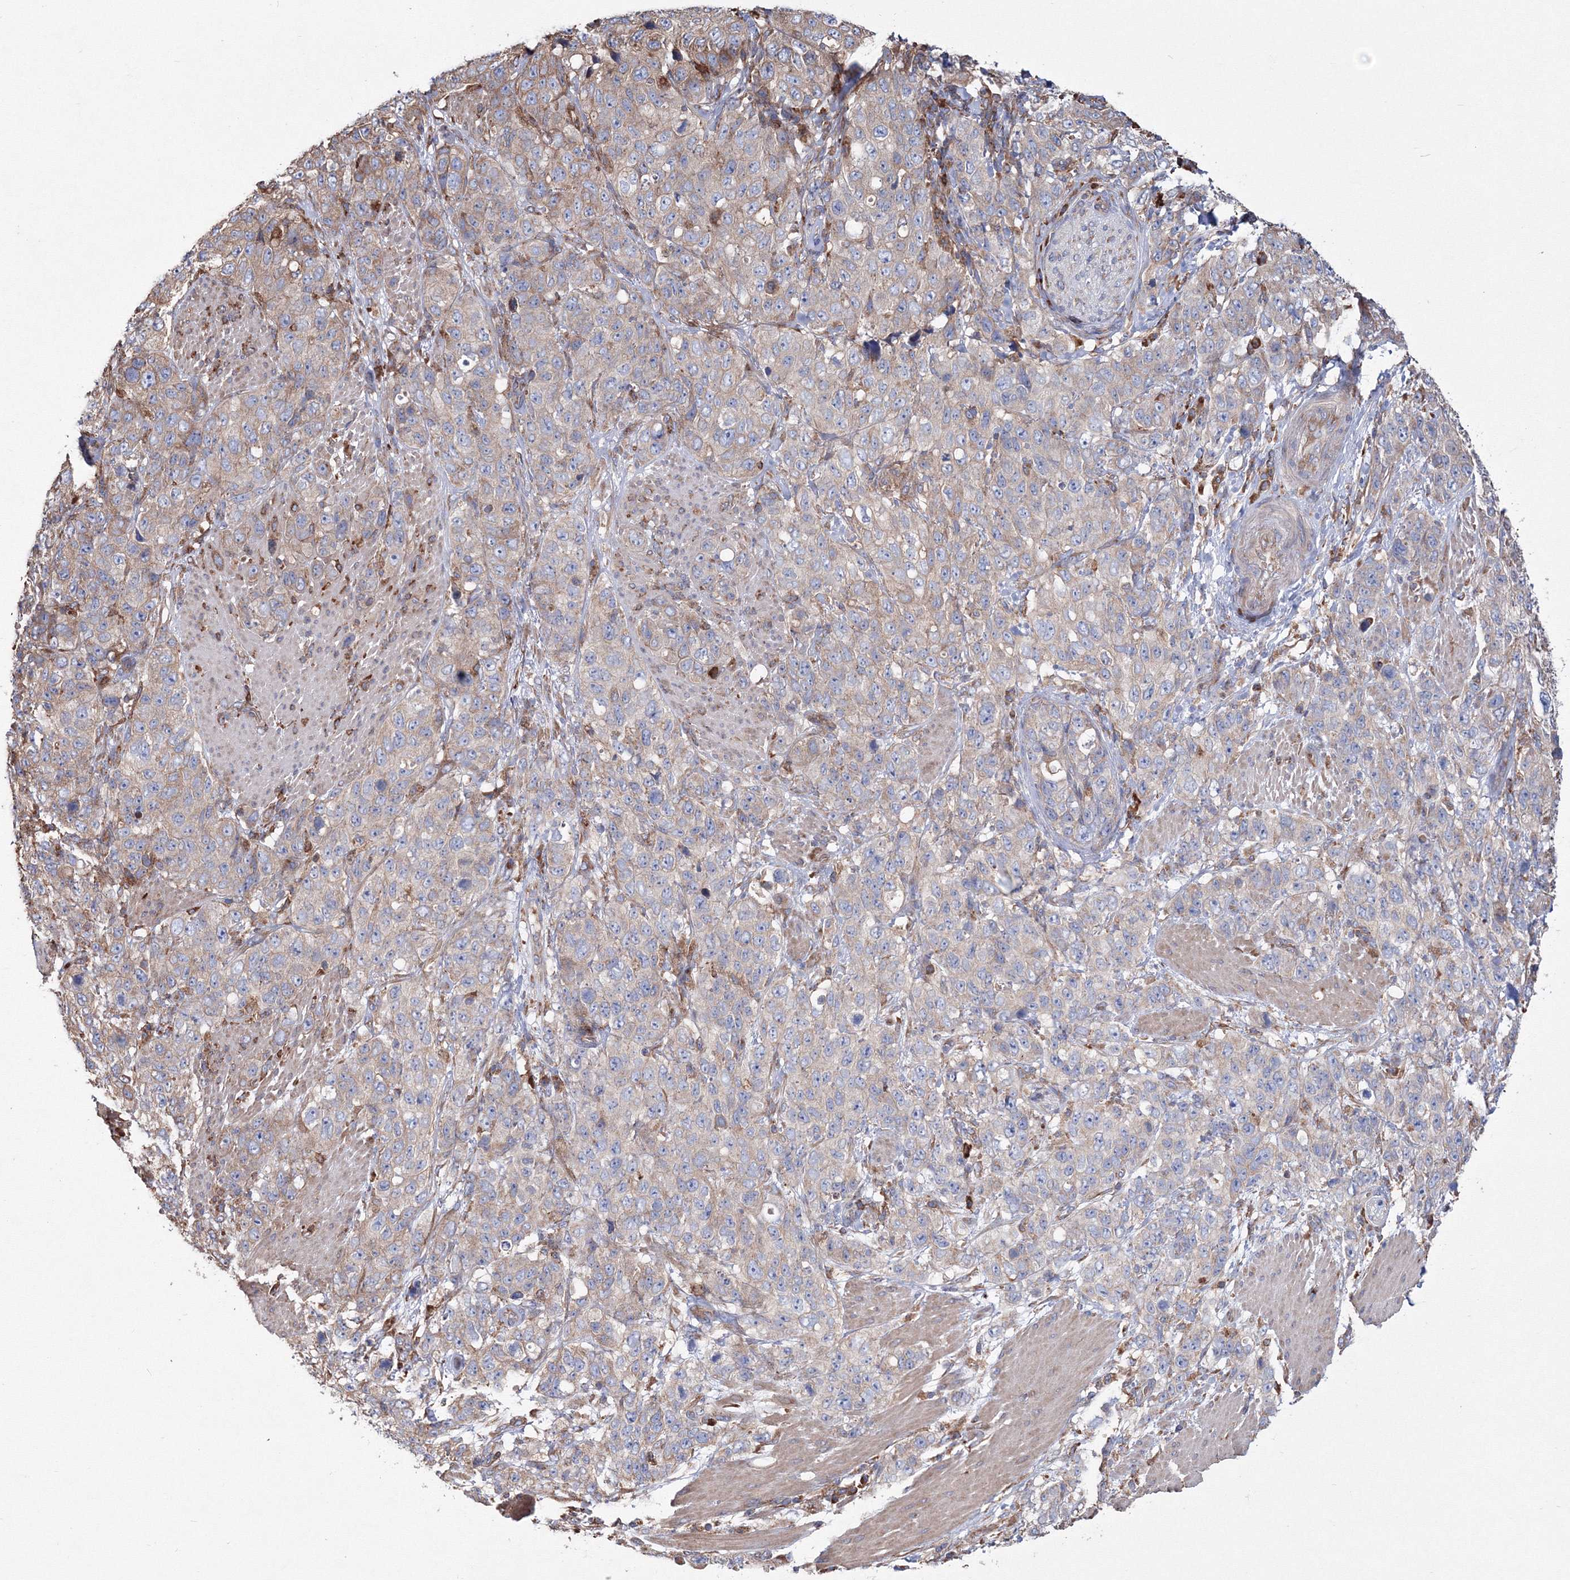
{"staining": {"intensity": "weak", "quantity": "<25%", "location": "cytoplasmic/membranous"}, "tissue": "stomach cancer", "cell_type": "Tumor cells", "image_type": "cancer", "snomed": [{"axis": "morphology", "description": "Adenocarcinoma, NOS"}, {"axis": "topography", "description": "Stomach"}], "caption": "Tumor cells show no significant protein staining in adenocarcinoma (stomach). The staining was performed using DAB (3,3'-diaminobenzidine) to visualize the protein expression in brown, while the nuclei were stained in blue with hematoxylin (Magnification: 20x).", "gene": "VPS8", "patient": {"sex": "male", "age": 48}}